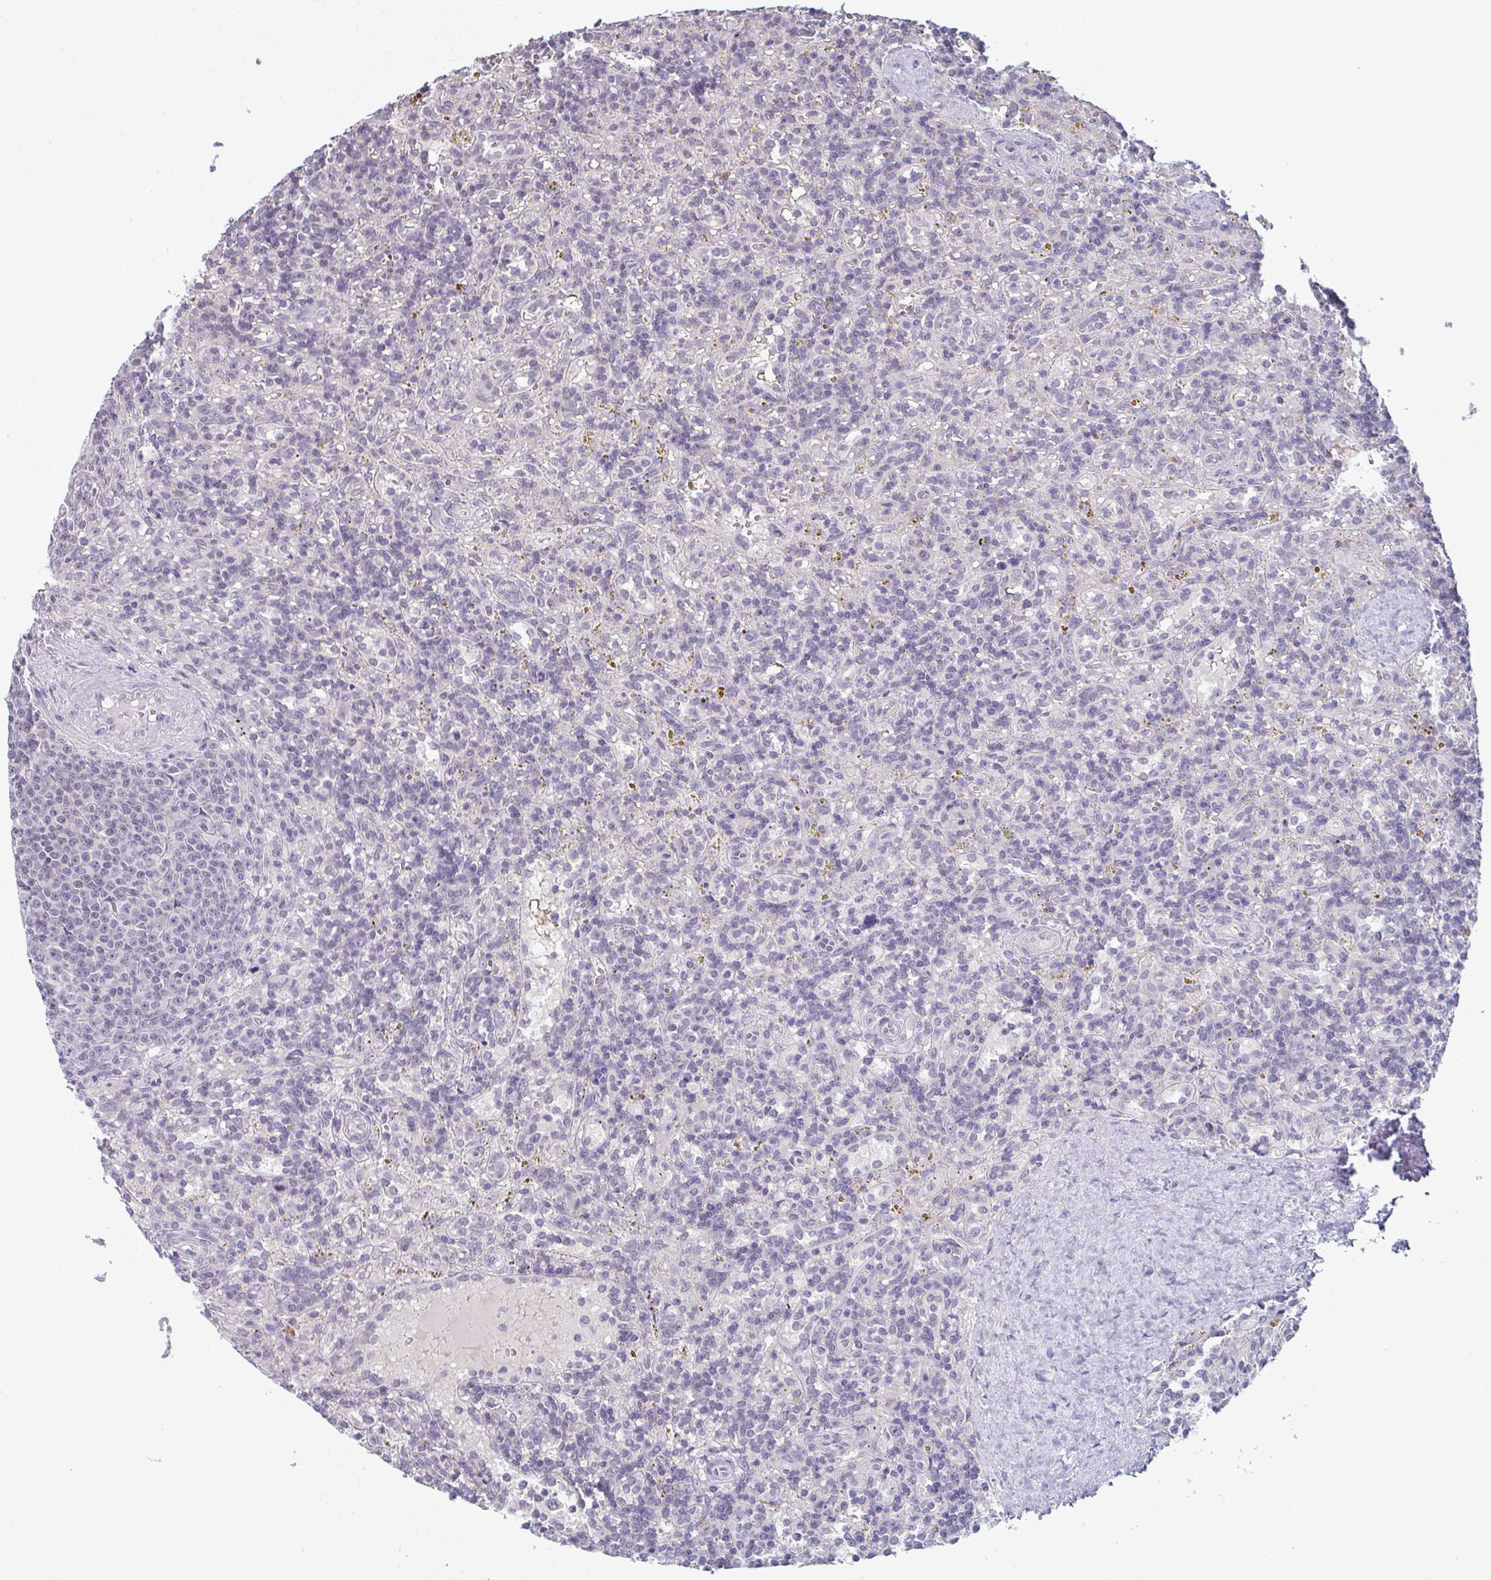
{"staining": {"intensity": "negative", "quantity": "none", "location": "none"}, "tissue": "lymphoma", "cell_type": "Tumor cells", "image_type": "cancer", "snomed": [{"axis": "morphology", "description": "Malignant lymphoma, non-Hodgkin's type, Low grade"}, {"axis": "topography", "description": "Spleen"}], "caption": "Human malignant lymphoma, non-Hodgkin's type (low-grade) stained for a protein using immunohistochemistry reveals no positivity in tumor cells.", "gene": "ZNF214", "patient": {"sex": "male", "age": 67}}